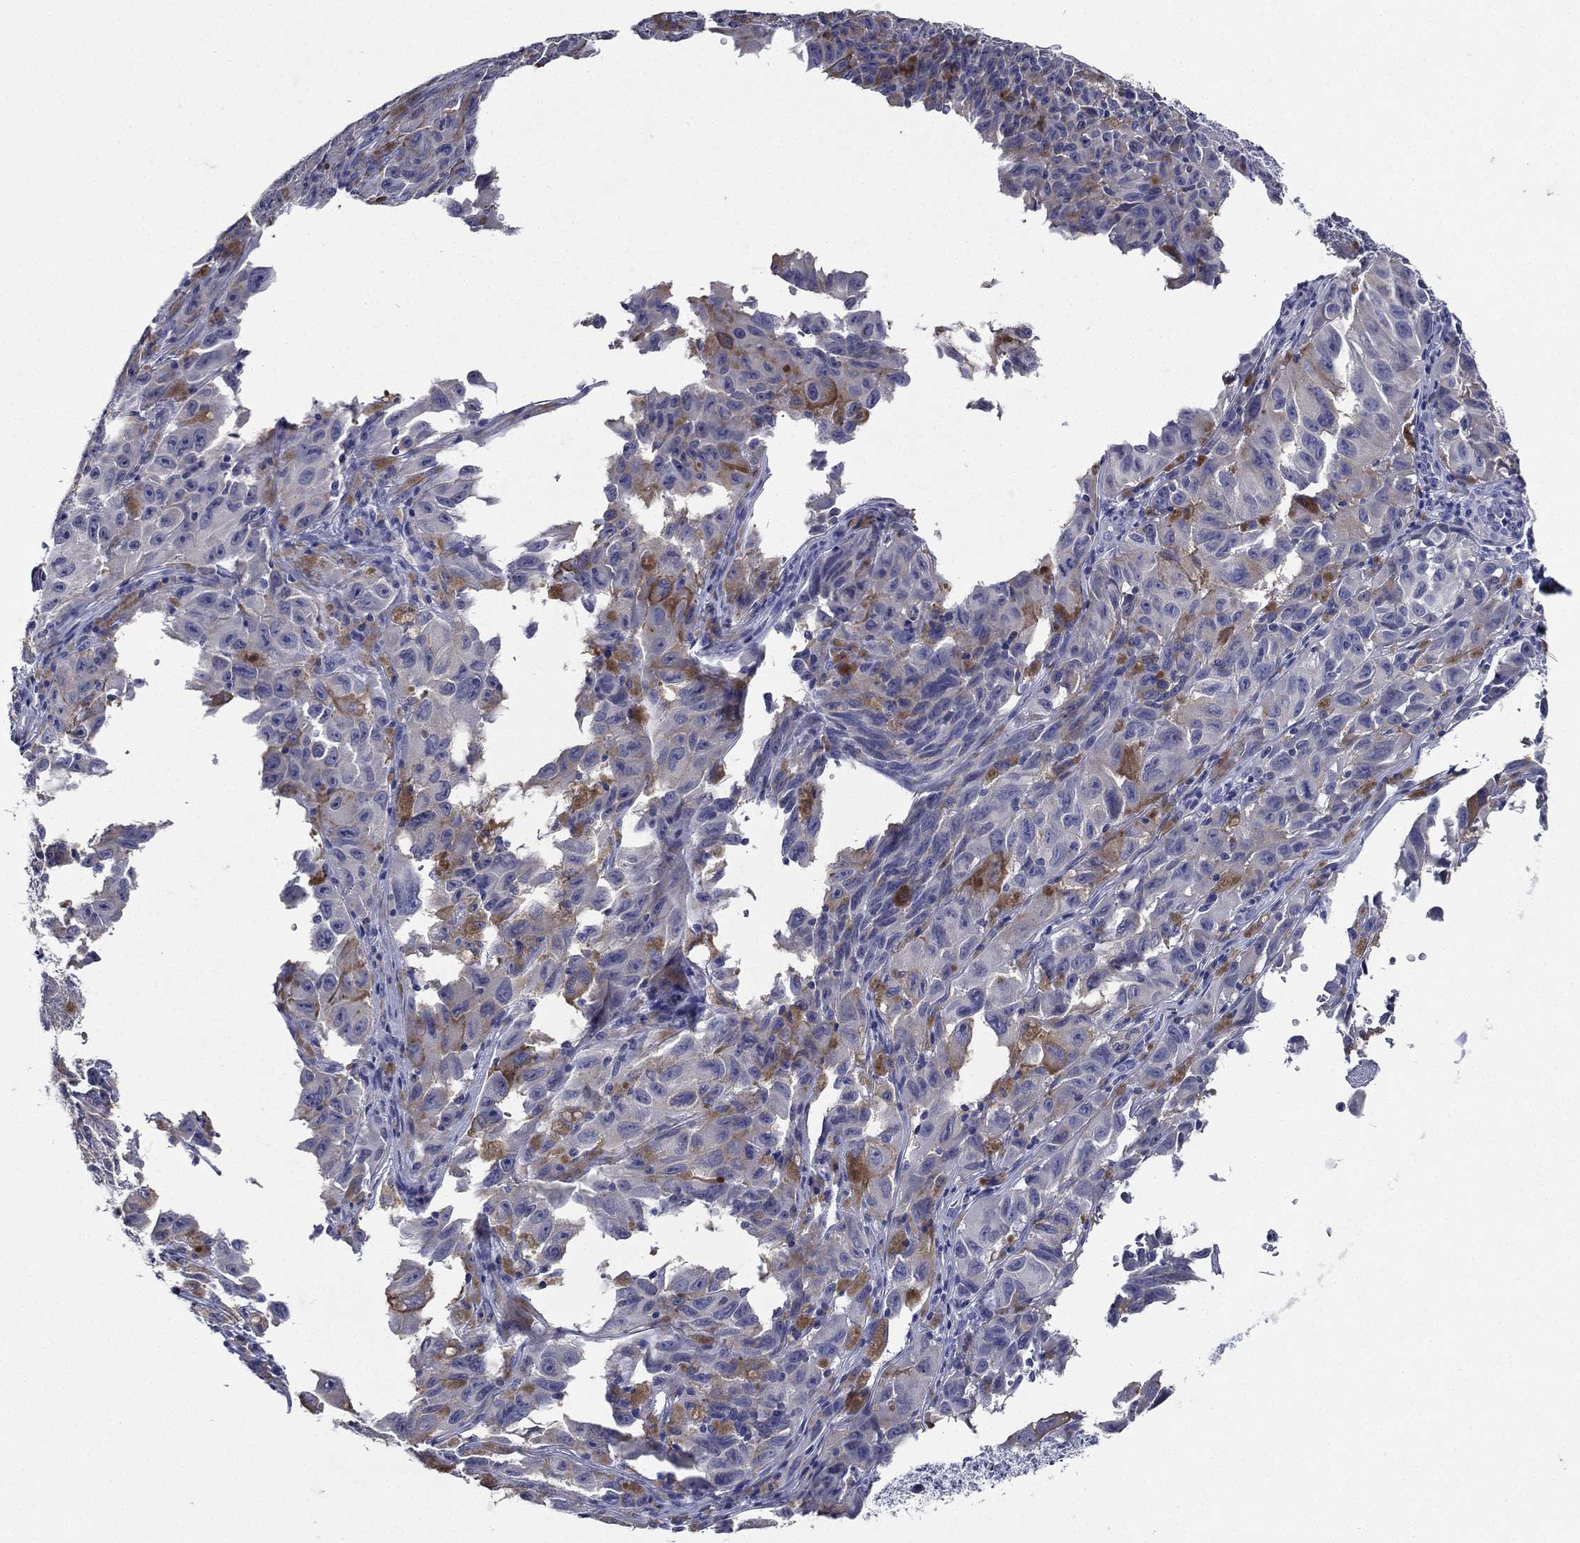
{"staining": {"intensity": "moderate", "quantity": "<25%", "location": "cytoplasmic/membranous"}, "tissue": "melanoma", "cell_type": "Tumor cells", "image_type": "cancer", "snomed": [{"axis": "morphology", "description": "Malignant melanoma, NOS"}, {"axis": "topography", "description": "Vulva, labia, clitoris and Bartholin´s gland, NO"}], "caption": "DAB immunohistochemical staining of malignant melanoma displays moderate cytoplasmic/membranous protein expression in approximately <25% of tumor cells. The staining was performed using DAB (3,3'-diaminobenzidine), with brown indicating positive protein expression. Nuclei are stained blue with hematoxylin.", "gene": "TGM1", "patient": {"sex": "female", "age": 75}}